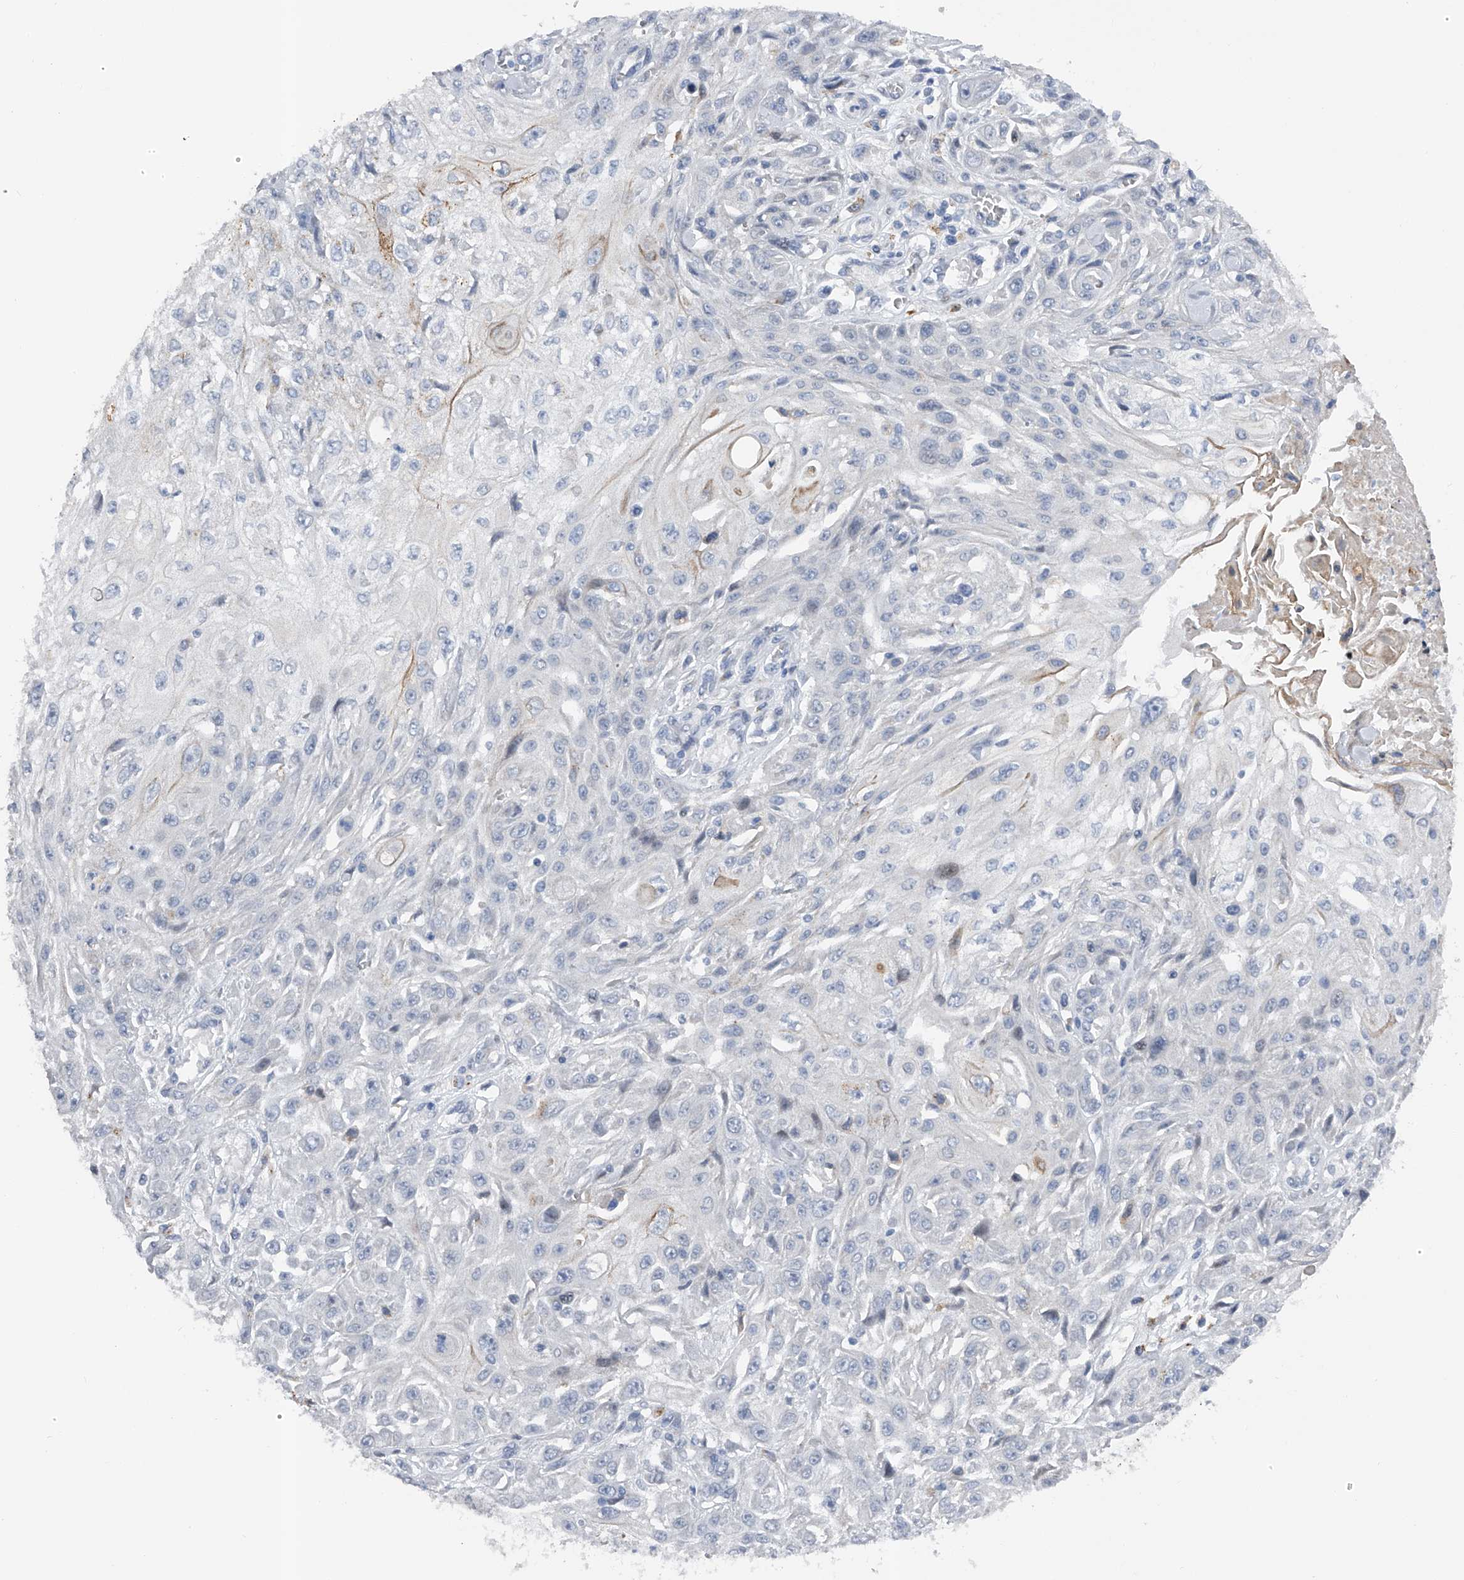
{"staining": {"intensity": "negative", "quantity": "none", "location": "none"}, "tissue": "skin cancer", "cell_type": "Tumor cells", "image_type": "cancer", "snomed": [{"axis": "morphology", "description": "Squamous cell carcinoma, NOS"}, {"axis": "morphology", "description": "Squamous cell carcinoma, metastatic, NOS"}, {"axis": "topography", "description": "Skin"}, {"axis": "topography", "description": "Lymph node"}], "caption": "Immunohistochemistry (IHC) of skin cancer (squamous cell carcinoma) shows no expression in tumor cells.", "gene": "RWDD2A", "patient": {"sex": "male", "age": 75}}